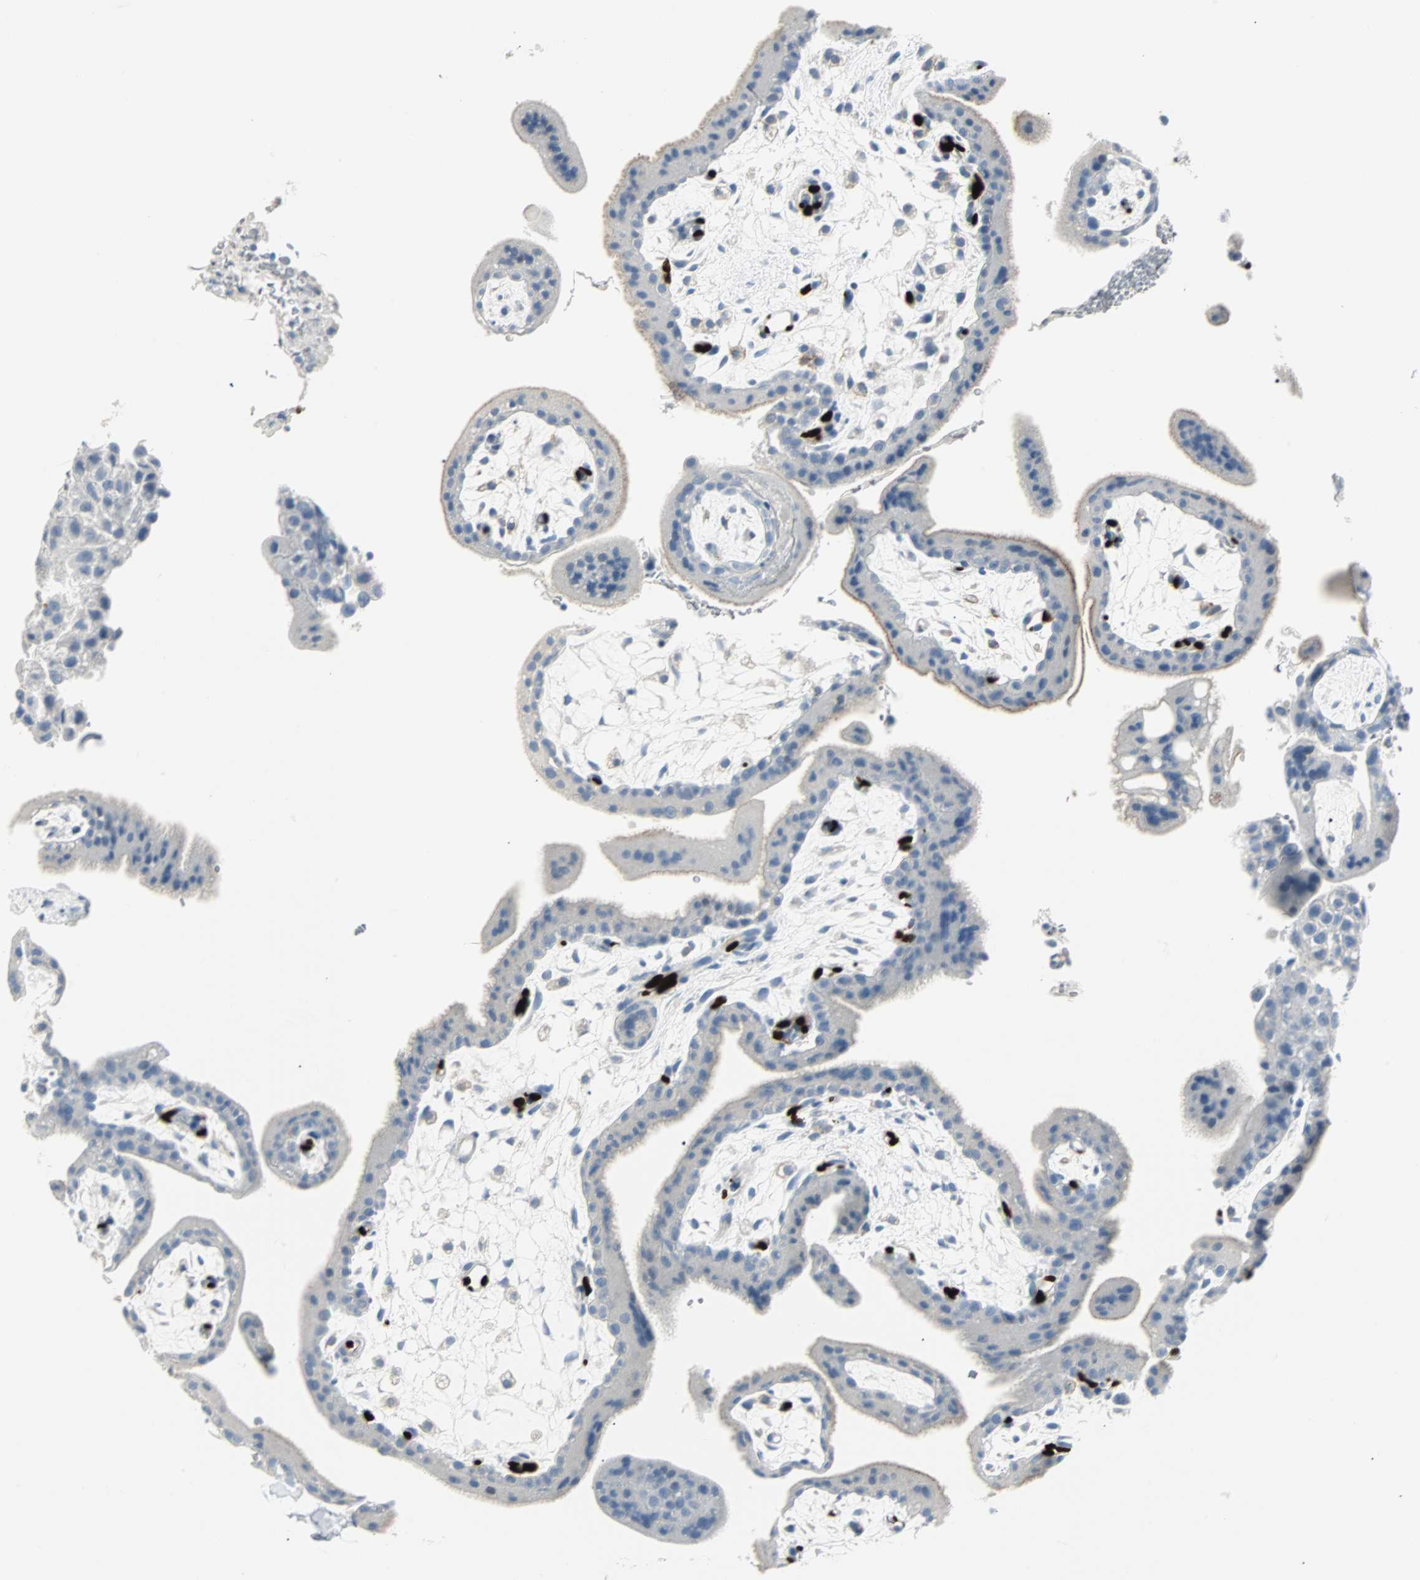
{"staining": {"intensity": "negative", "quantity": "none", "location": "none"}, "tissue": "placenta", "cell_type": "Trophoblastic cells", "image_type": "normal", "snomed": [{"axis": "morphology", "description": "Normal tissue, NOS"}, {"axis": "topography", "description": "Placenta"}], "caption": "Placenta was stained to show a protein in brown. There is no significant staining in trophoblastic cells. (Stains: DAB (3,3'-diaminobenzidine) immunohistochemistry with hematoxylin counter stain, Microscopy: brightfield microscopy at high magnification).", "gene": "IL33", "patient": {"sex": "female", "age": 35}}